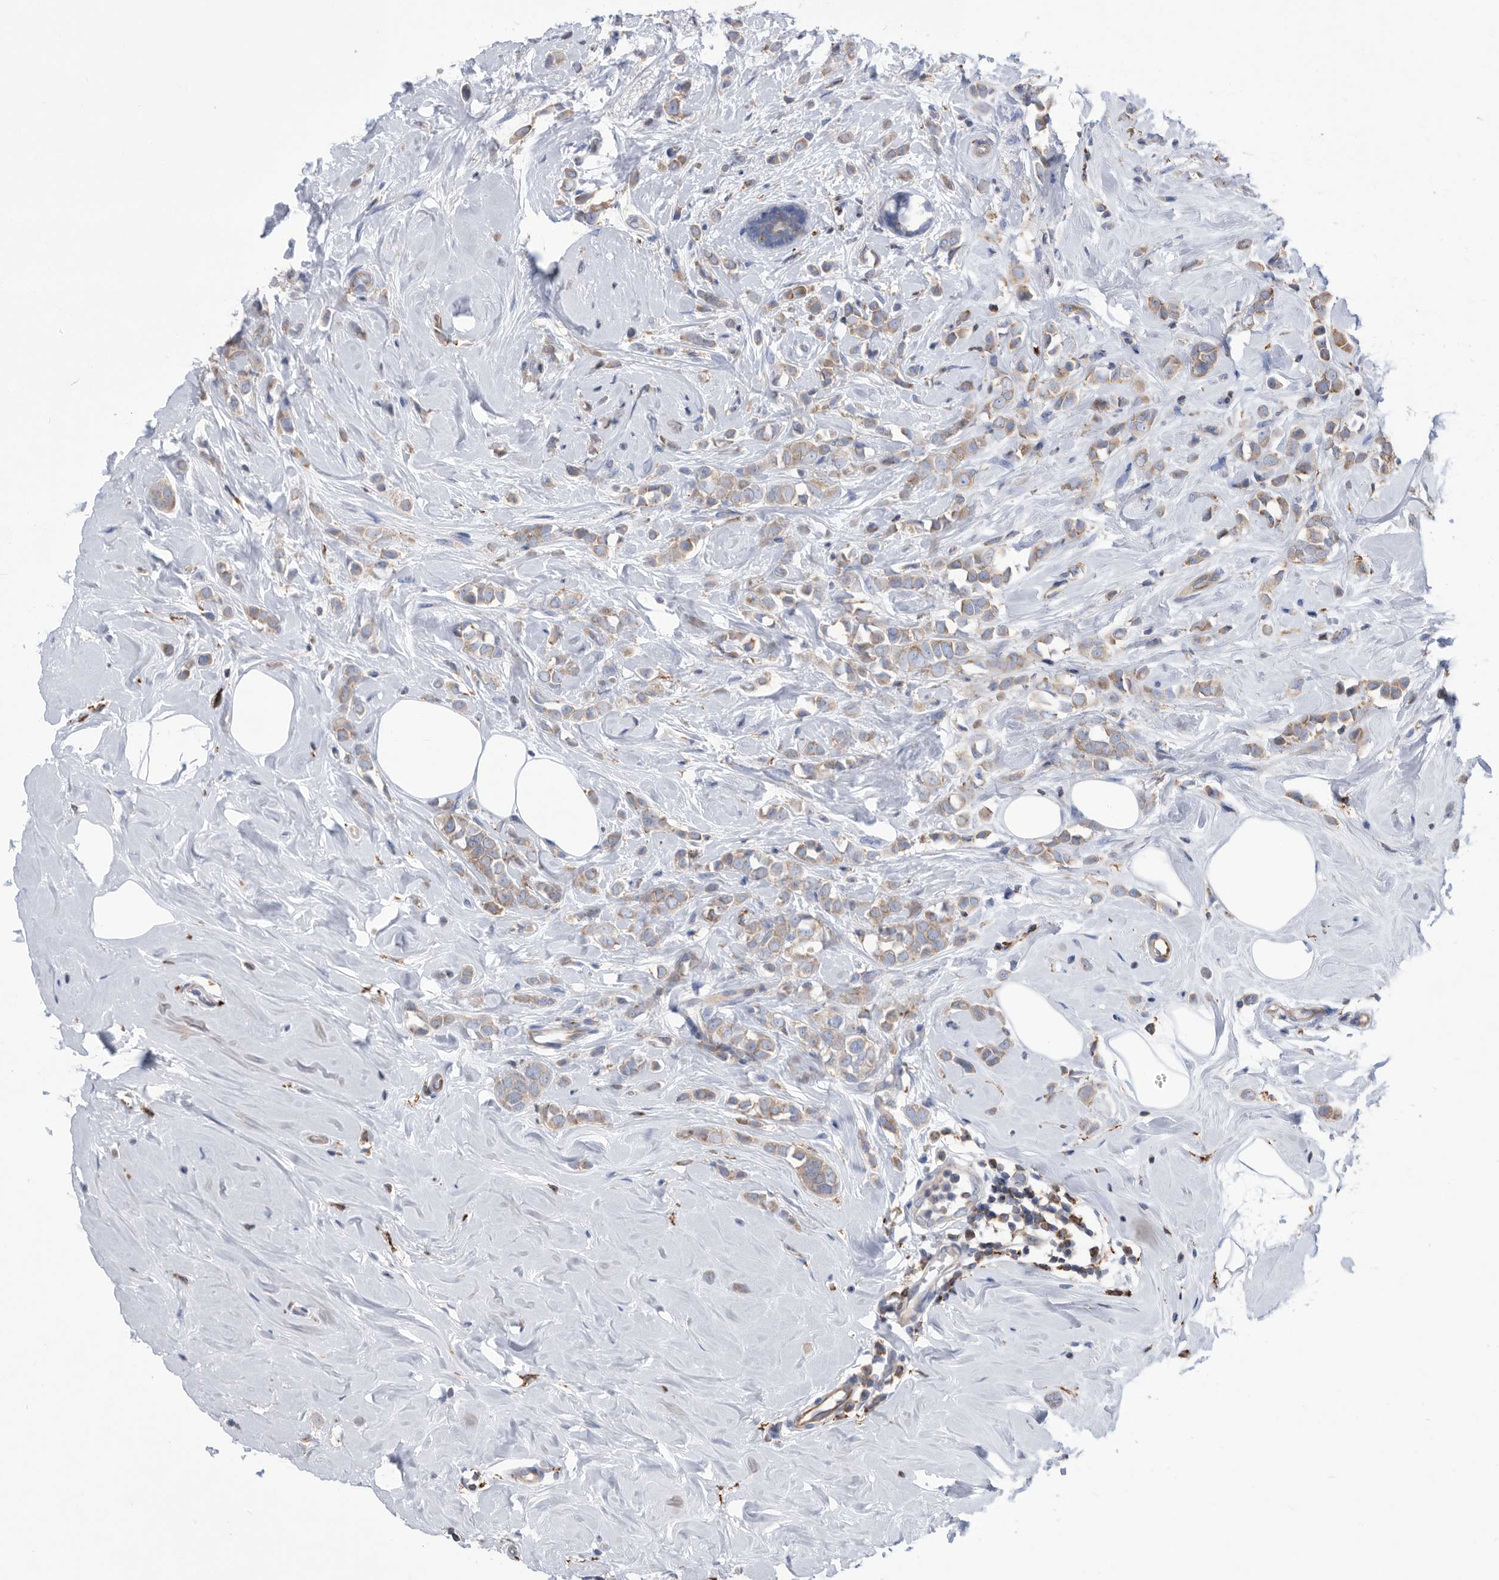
{"staining": {"intensity": "weak", "quantity": ">75%", "location": "cytoplasmic/membranous"}, "tissue": "breast cancer", "cell_type": "Tumor cells", "image_type": "cancer", "snomed": [{"axis": "morphology", "description": "Lobular carcinoma"}, {"axis": "topography", "description": "Breast"}], "caption": "Lobular carcinoma (breast) stained with a protein marker reveals weak staining in tumor cells.", "gene": "SMG7", "patient": {"sex": "female", "age": 47}}